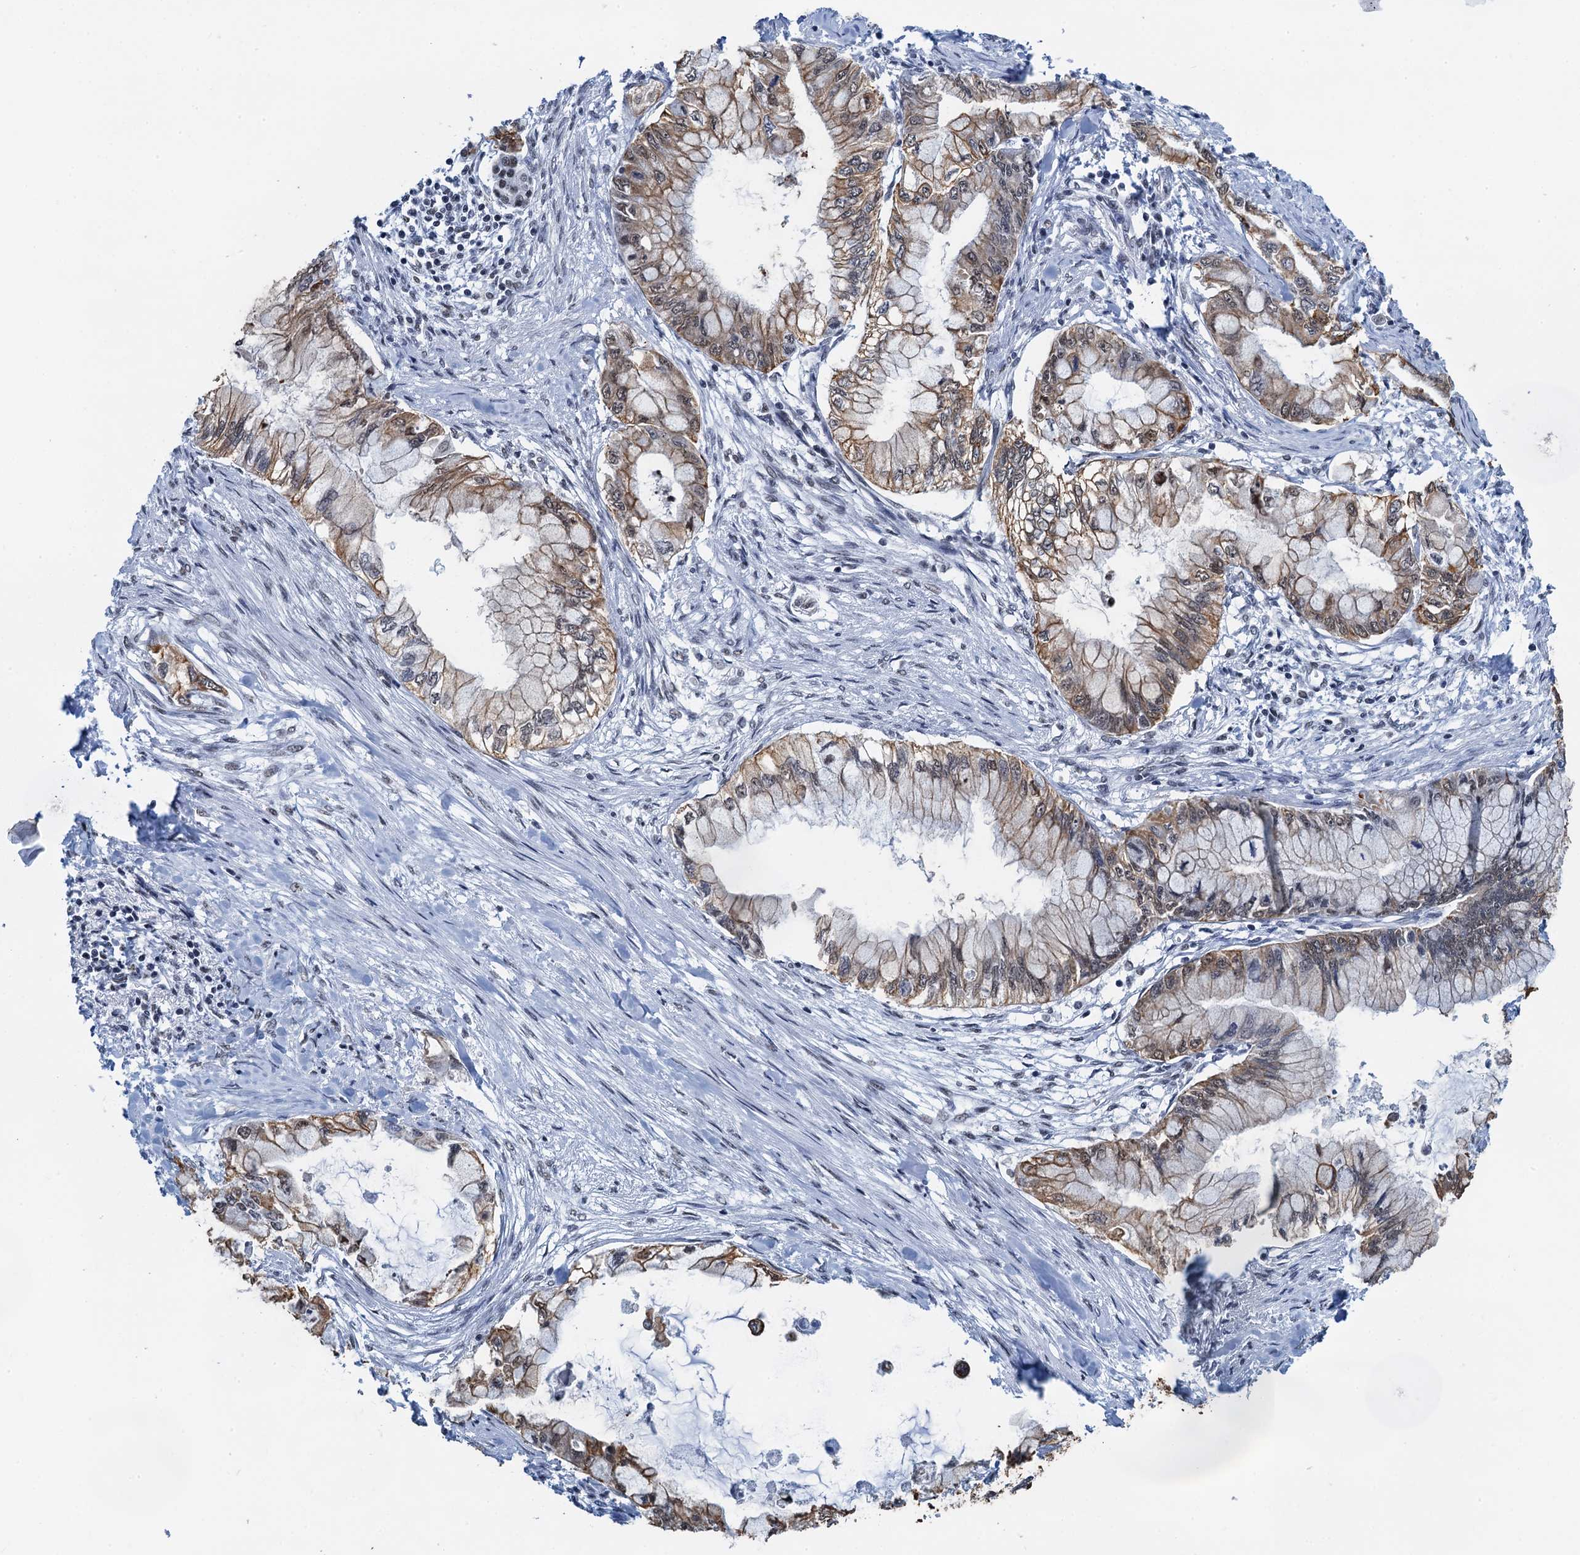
{"staining": {"intensity": "moderate", "quantity": "25%-75%", "location": "cytoplasmic/membranous"}, "tissue": "pancreatic cancer", "cell_type": "Tumor cells", "image_type": "cancer", "snomed": [{"axis": "morphology", "description": "Adenocarcinoma, NOS"}, {"axis": "topography", "description": "Pancreas"}], "caption": "Human pancreatic cancer stained with a brown dye shows moderate cytoplasmic/membranous positive expression in approximately 25%-75% of tumor cells.", "gene": "ZNF609", "patient": {"sex": "male", "age": 48}}